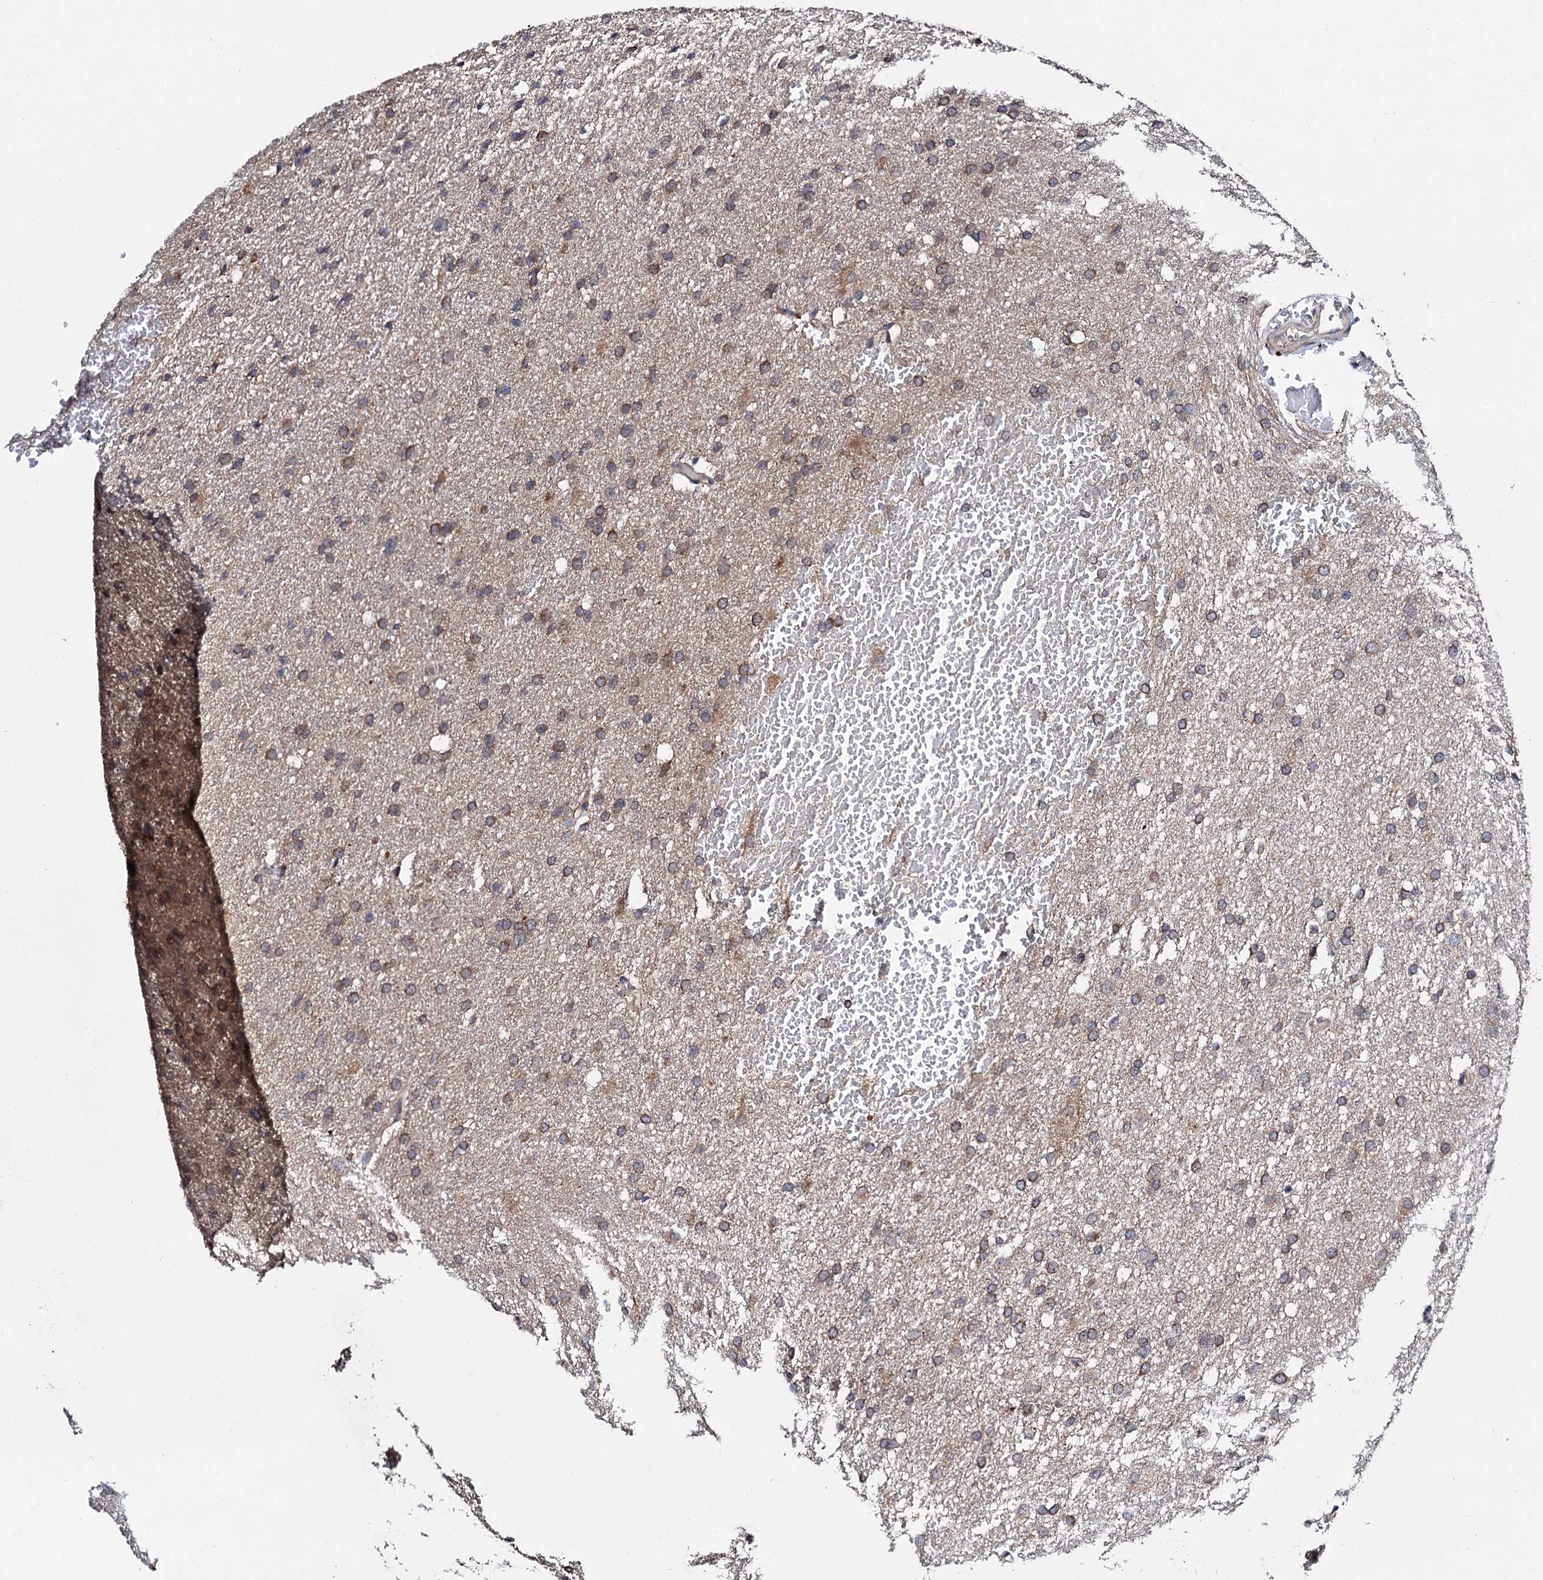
{"staining": {"intensity": "moderate", "quantity": "25%-75%", "location": "cytoplasmic/membranous"}, "tissue": "glioma", "cell_type": "Tumor cells", "image_type": "cancer", "snomed": [{"axis": "morphology", "description": "Glioma, malignant, High grade"}, {"axis": "topography", "description": "Cerebral cortex"}], "caption": "High-power microscopy captured an IHC photomicrograph of glioma, revealing moderate cytoplasmic/membranous staining in about 25%-75% of tumor cells. The staining was performed using DAB (3,3'-diaminobenzidine) to visualize the protein expression in brown, while the nuclei were stained in blue with hematoxylin (Magnification: 20x).", "gene": "IP6K1", "patient": {"sex": "female", "age": 36}}